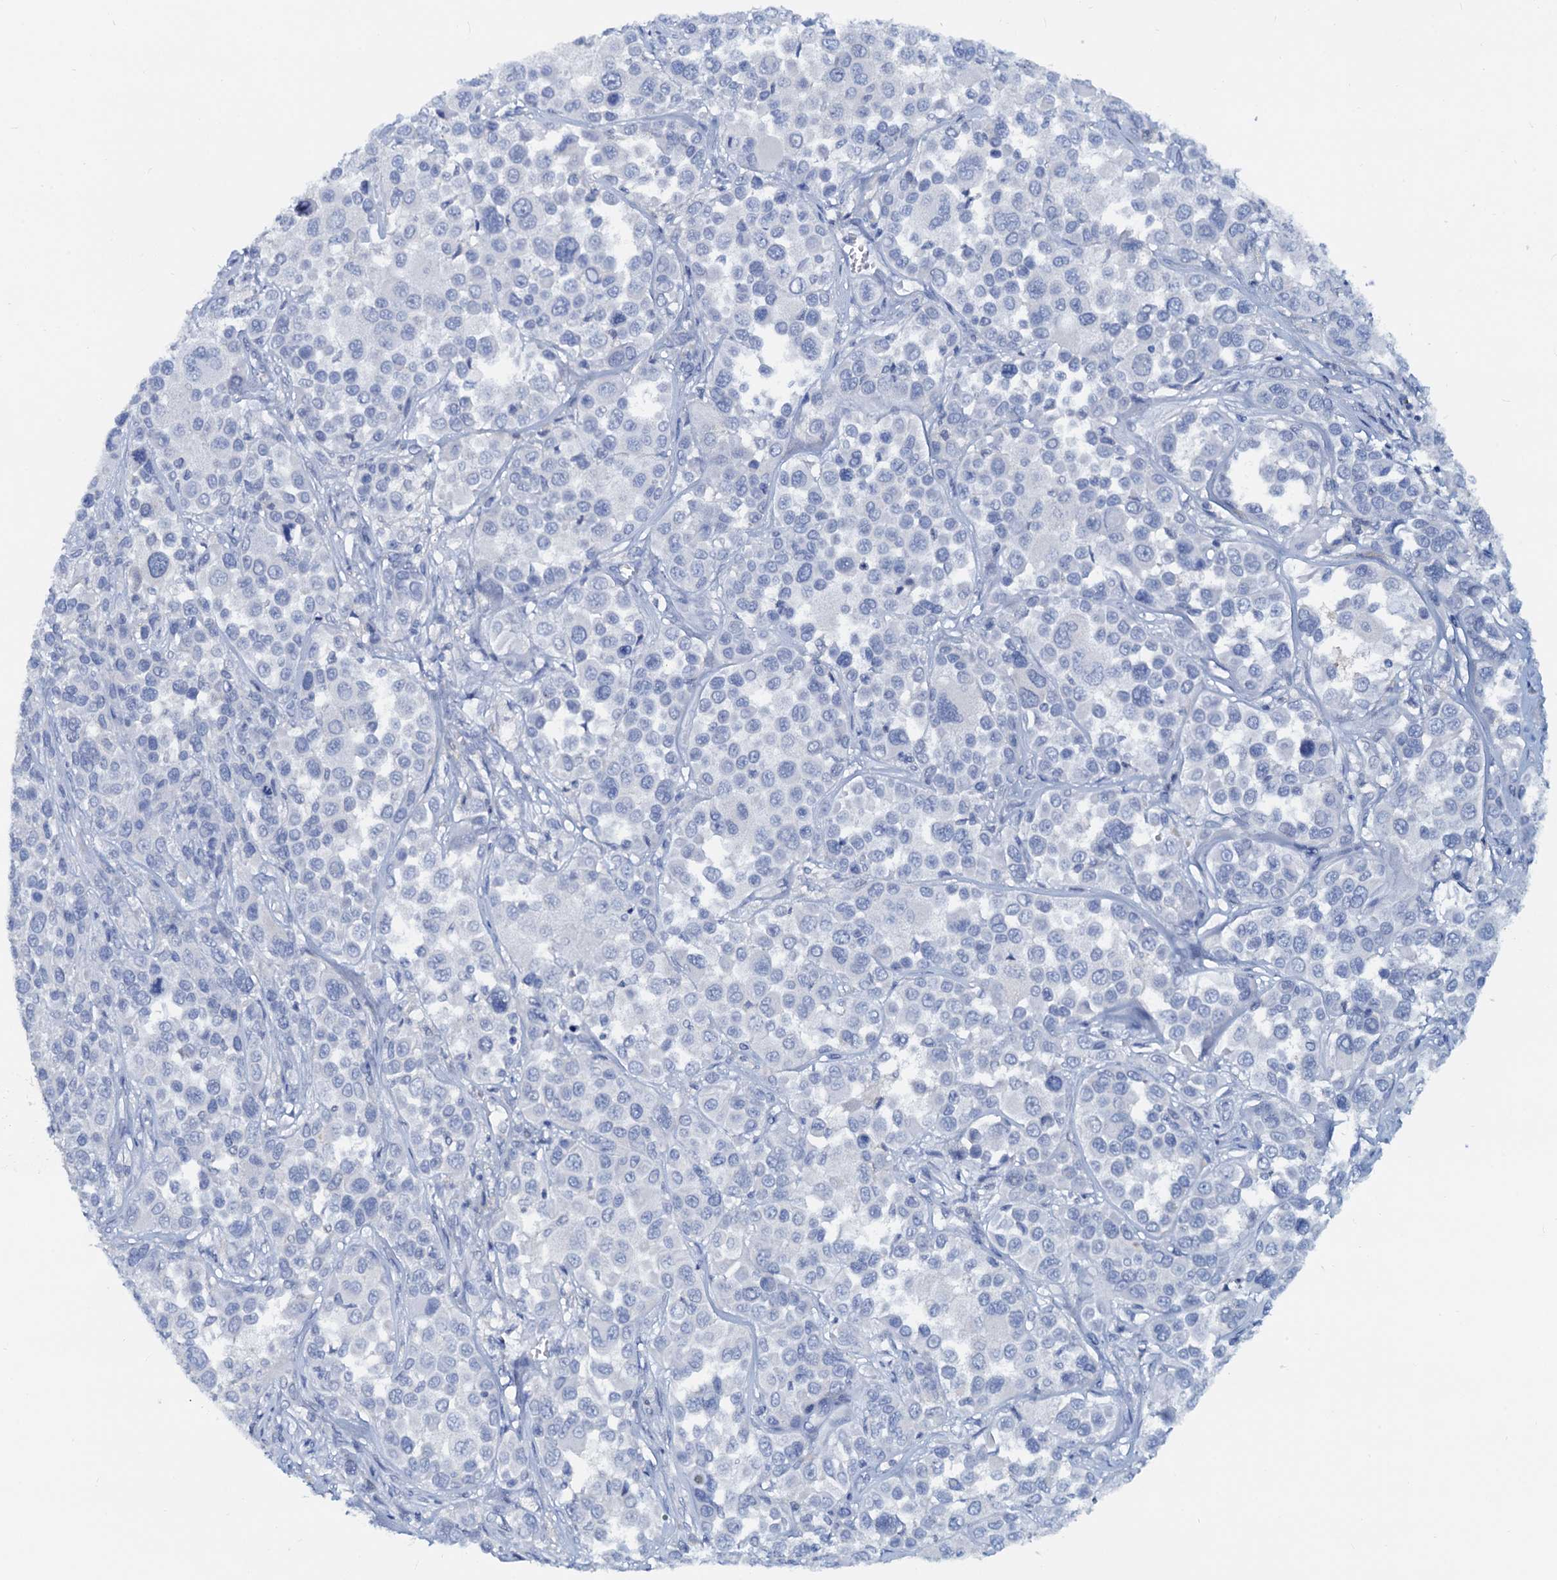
{"staining": {"intensity": "negative", "quantity": "none", "location": "none"}, "tissue": "melanoma", "cell_type": "Tumor cells", "image_type": "cancer", "snomed": [{"axis": "morphology", "description": "Malignant melanoma, NOS"}, {"axis": "topography", "description": "Skin of trunk"}], "caption": "Tumor cells are negative for protein expression in human malignant melanoma.", "gene": "PTGES3", "patient": {"sex": "male", "age": 71}}